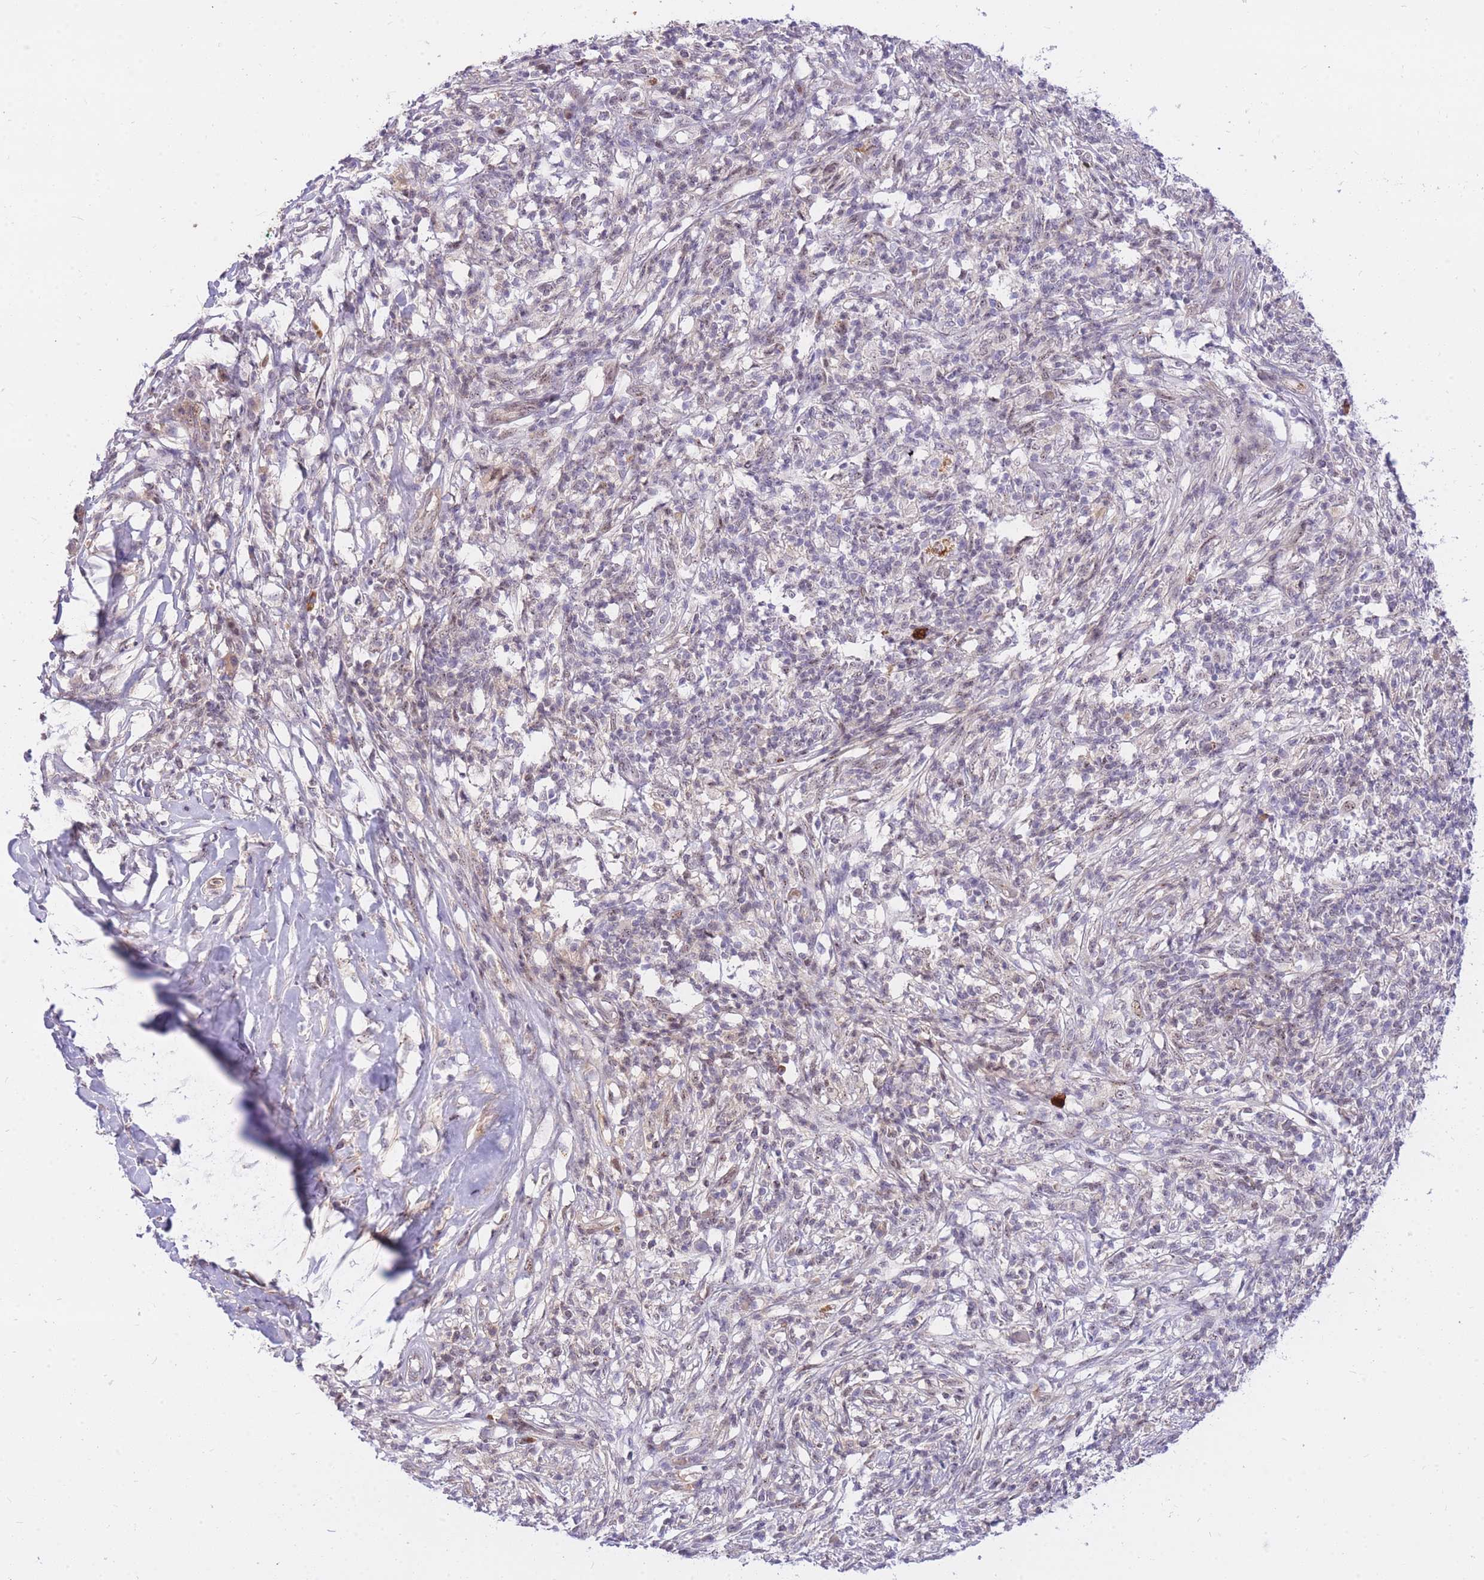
{"staining": {"intensity": "negative", "quantity": "none", "location": "none"}, "tissue": "melanoma", "cell_type": "Tumor cells", "image_type": "cancer", "snomed": [{"axis": "morphology", "description": "Malignant melanoma, NOS"}, {"axis": "topography", "description": "Skin"}], "caption": "High magnification brightfield microscopy of melanoma stained with DAB (3,3'-diaminobenzidine) (brown) and counterstained with hematoxylin (blue): tumor cells show no significant positivity. Brightfield microscopy of IHC stained with DAB (3,3'-diaminobenzidine) (brown) and hematoxylin (blue), captured at high magnification.", "gene": "TLE2", "patient": {"sex": "male", "age": 66}}